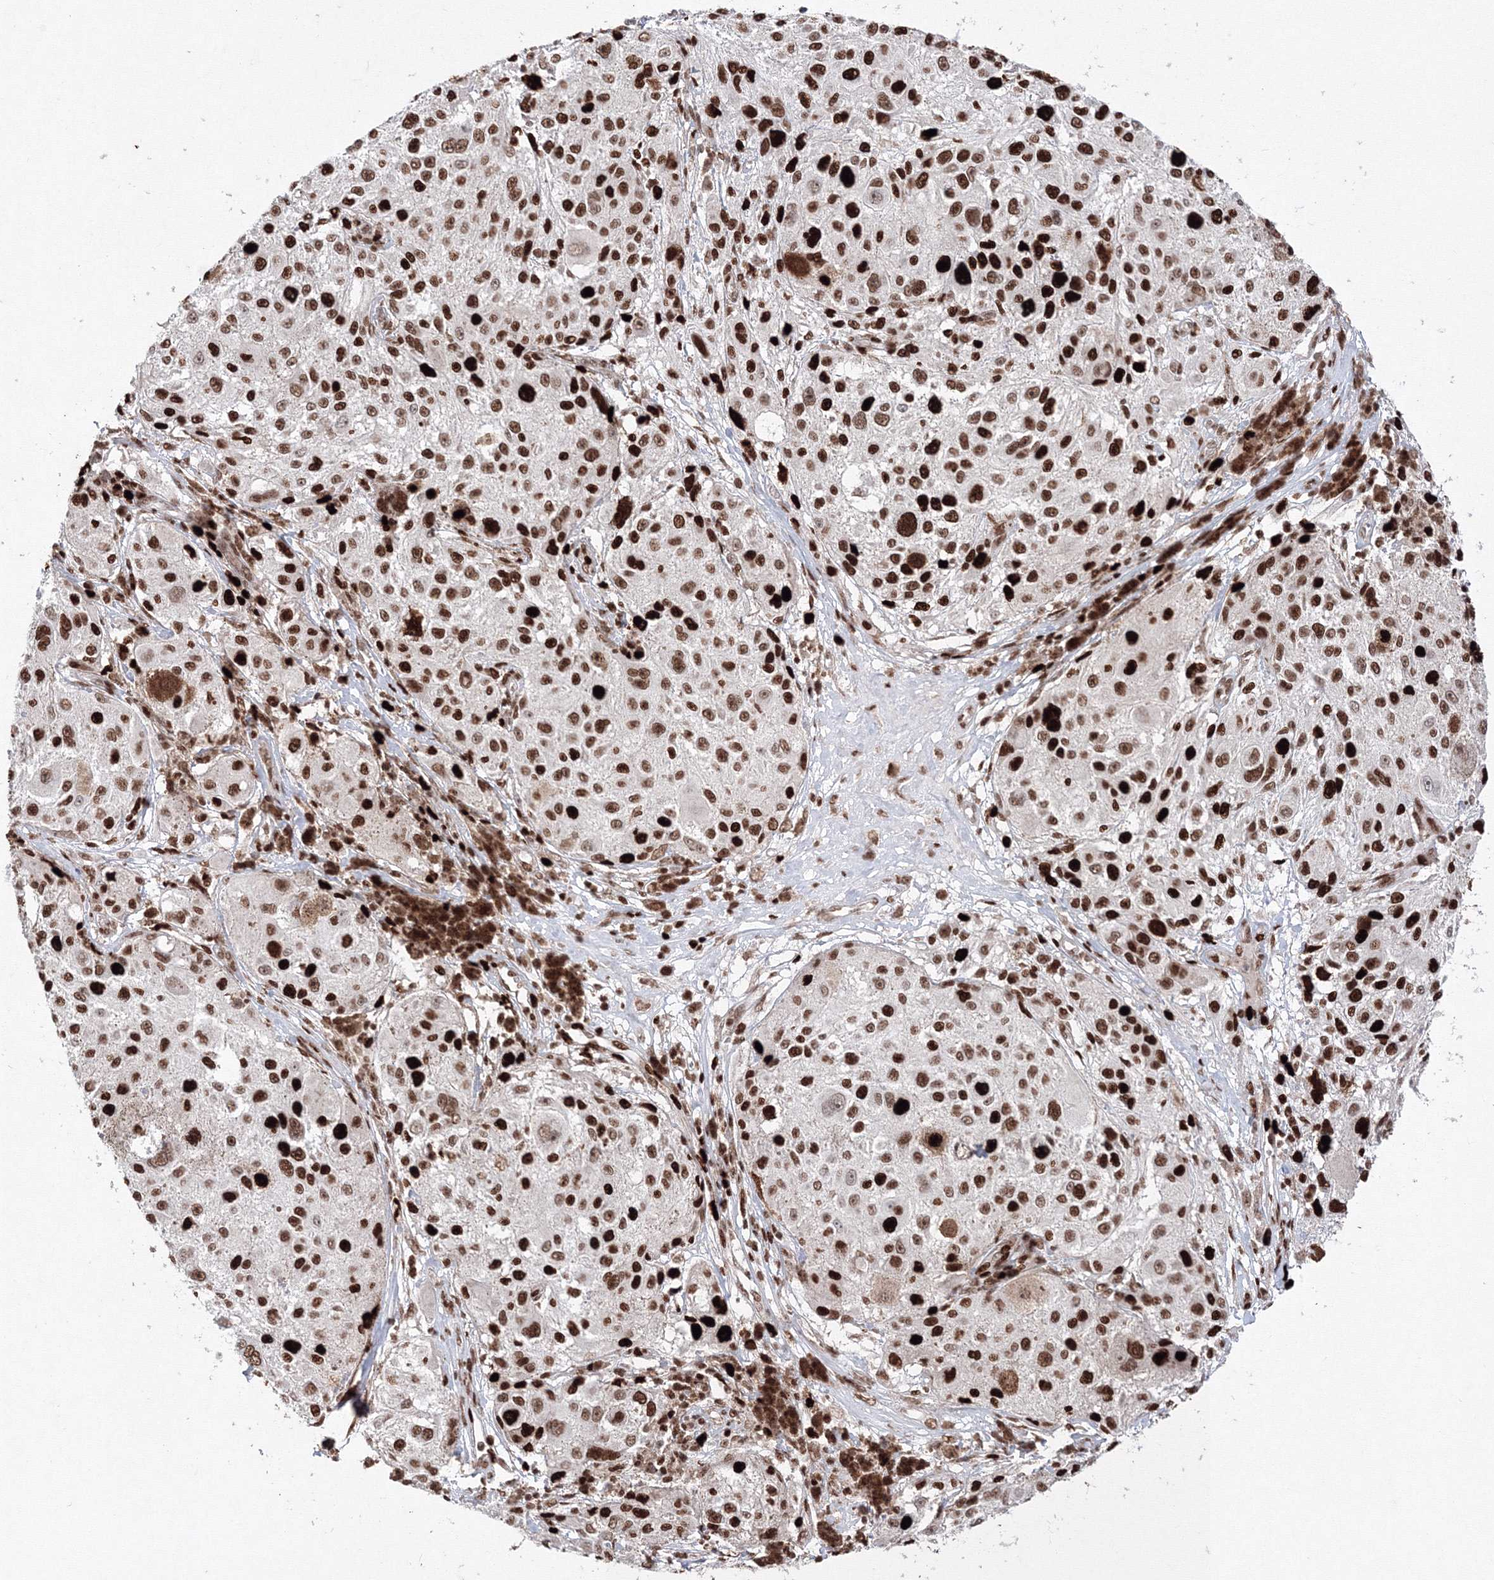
{"staining": {"intensity": "strong", "quantity": ">75%", "location": "nuclear"}, "tissue": "melanoma", "cell_type": "Tumor cells", "image_type": "cancer", "snomed": [{"axis": "morphology", "description": "Necrosis, NOS"}, {"axis": "morphology", "description": "Malignant melanoma, NOS"}, {"axis": "topography", "description": "Skin"}], "caption": "The photomicrograph exhibits immunohistochemical staining of melanoma. There is strong nuclear positivity is identified in approximately >75% of tumor cells. (Stains: DAB in brown, nuclei in blue, Microscopy: brightfield microscopy at high magnification).", "gene": "LIG1", "patient": {"sex": "female", "age": 87}}